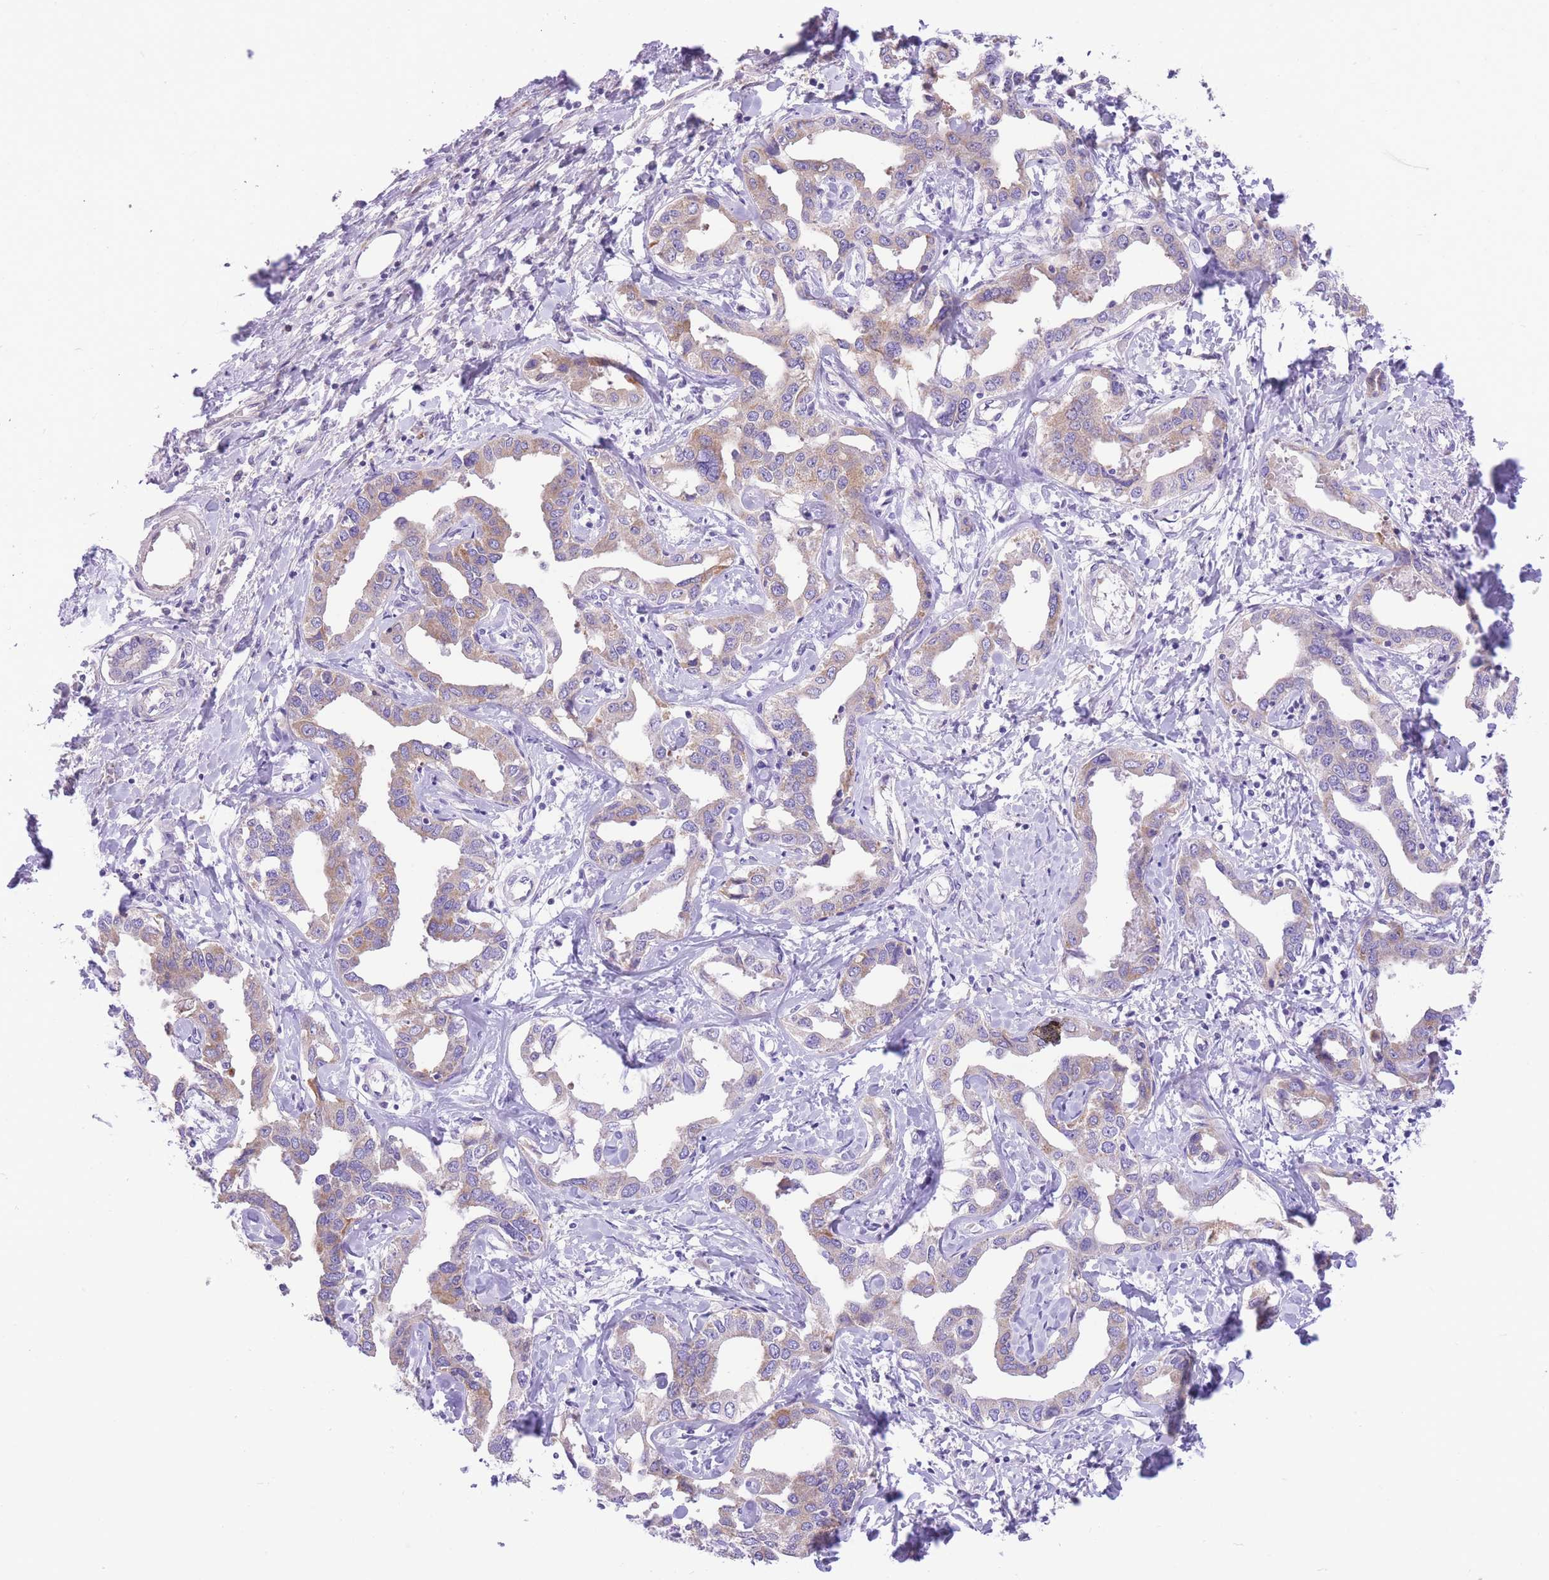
{"staining": {"intensity": "moderate", "quantity": "25%-75%", "location": "cytoplasmic/membranous"}, "tissue": "liver cancer", "cell_type": "Tumor cells", "image_type": "cancer", "snomed": [{"axis": "morphology", "description": "Cholangiocarcinoma"}, {"axis": "topography", "description": "Liver"}], "caption": "Cholangiocarcinoma (liver) stained for a protein demonstrates moderate cytoplasmic/membranous positivity in tumor cells.", "gene": "RHOU", "patient": {"sex": "male", "age": 59}}